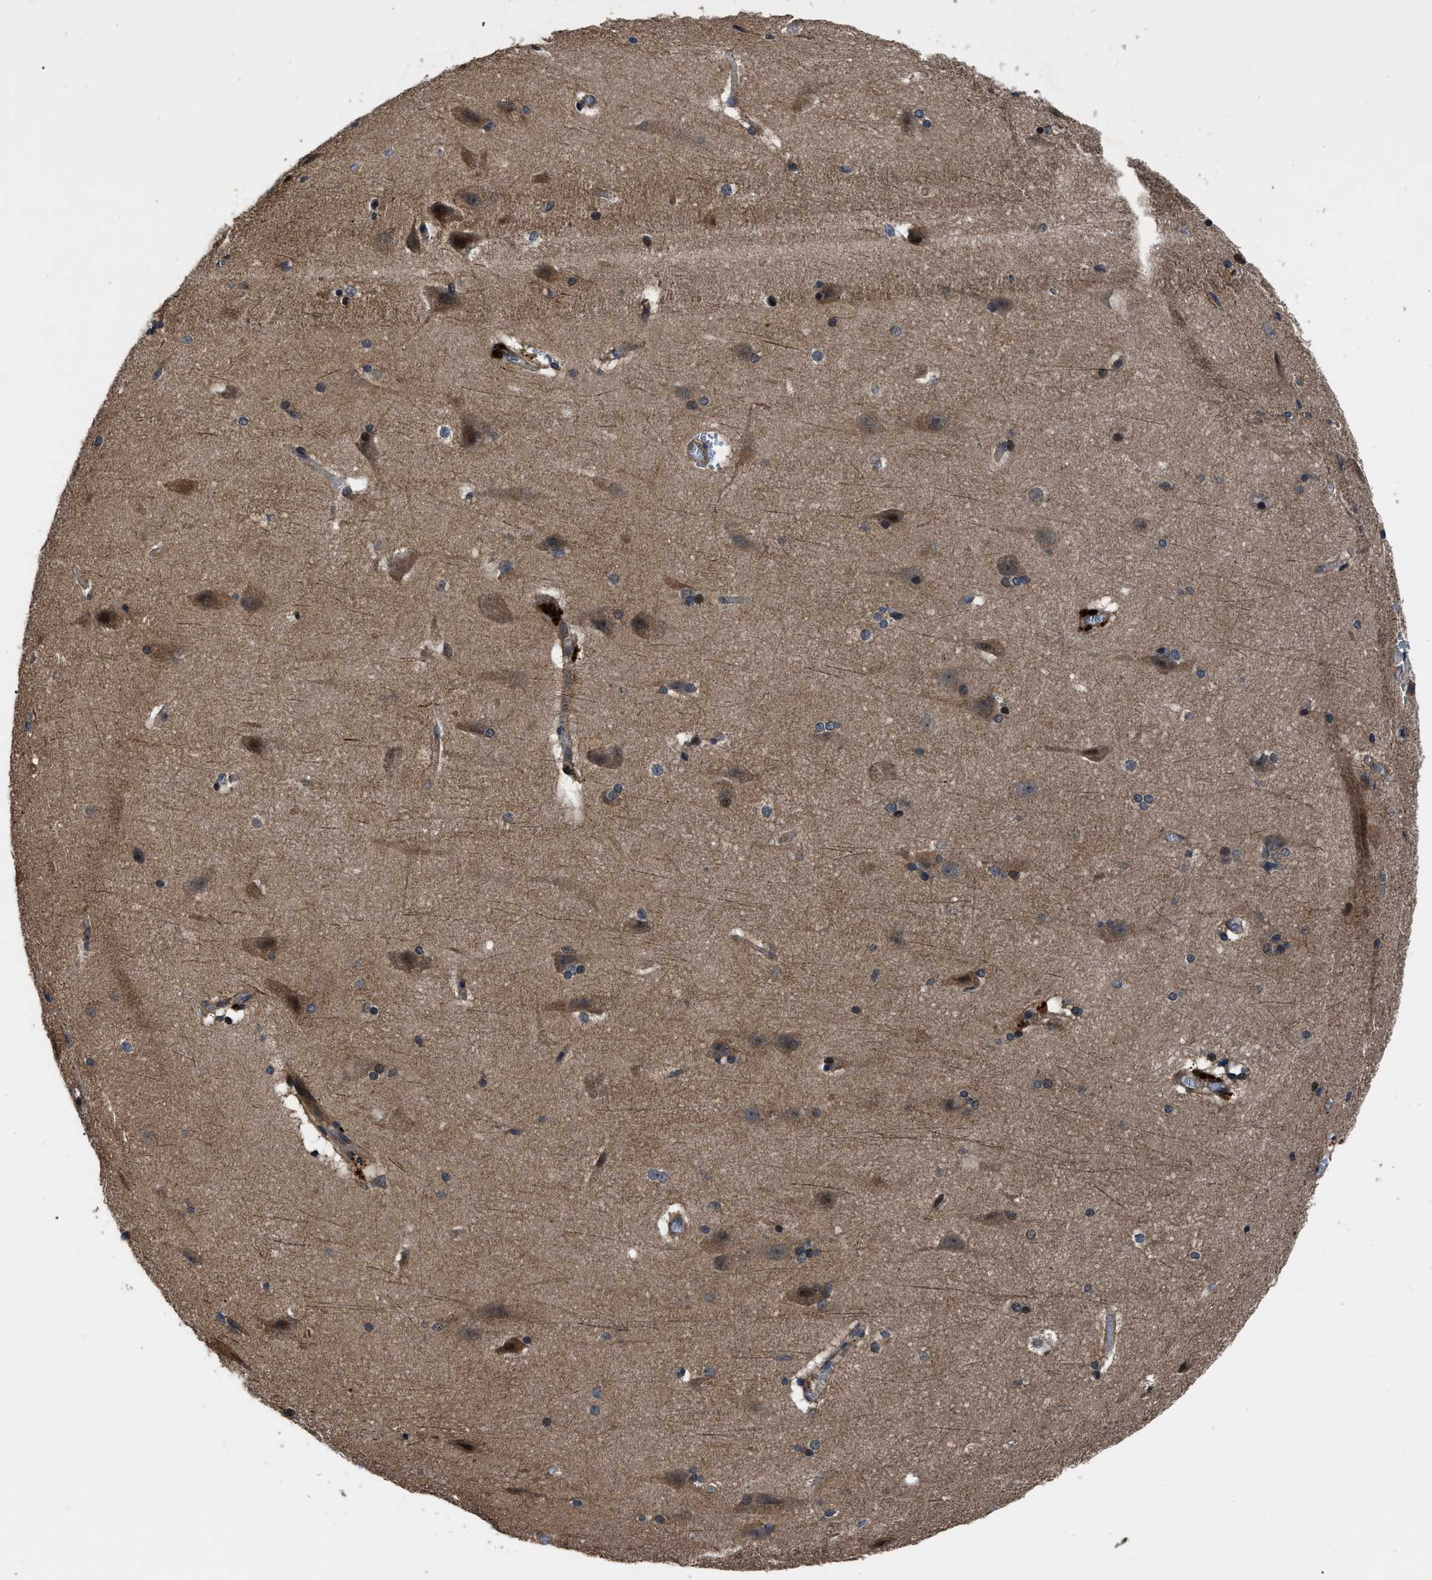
{"staining": {"intensity": "weak", "quantity": ">75%", "location": "cytoplasmic/membranous"}, "tissue": "cerebral cortex", "cell_type": "Endothelial cells", "image_type": "normal", "snomed": [{"axis": "morphology", "description": "Normal tissue, NOS"}, {"axis": "topography", "description": "Cerebral cortex"}, {"axis": "topography", "description": "Hippocampus"}], "caption": "Immunohistochemistry (IHC) photomicrograph of normal cerebral cortex: human cerebral cortex stained using immunohistochemistry demonstrates low levels of weak protein expression localized specifically in the cytoplasmic/membranous of endothelial cells, appearing as a cytoplasmic/membranous brown color.", "gene": "PPWD1", "patient": {"sex": "female", "age": 19}}